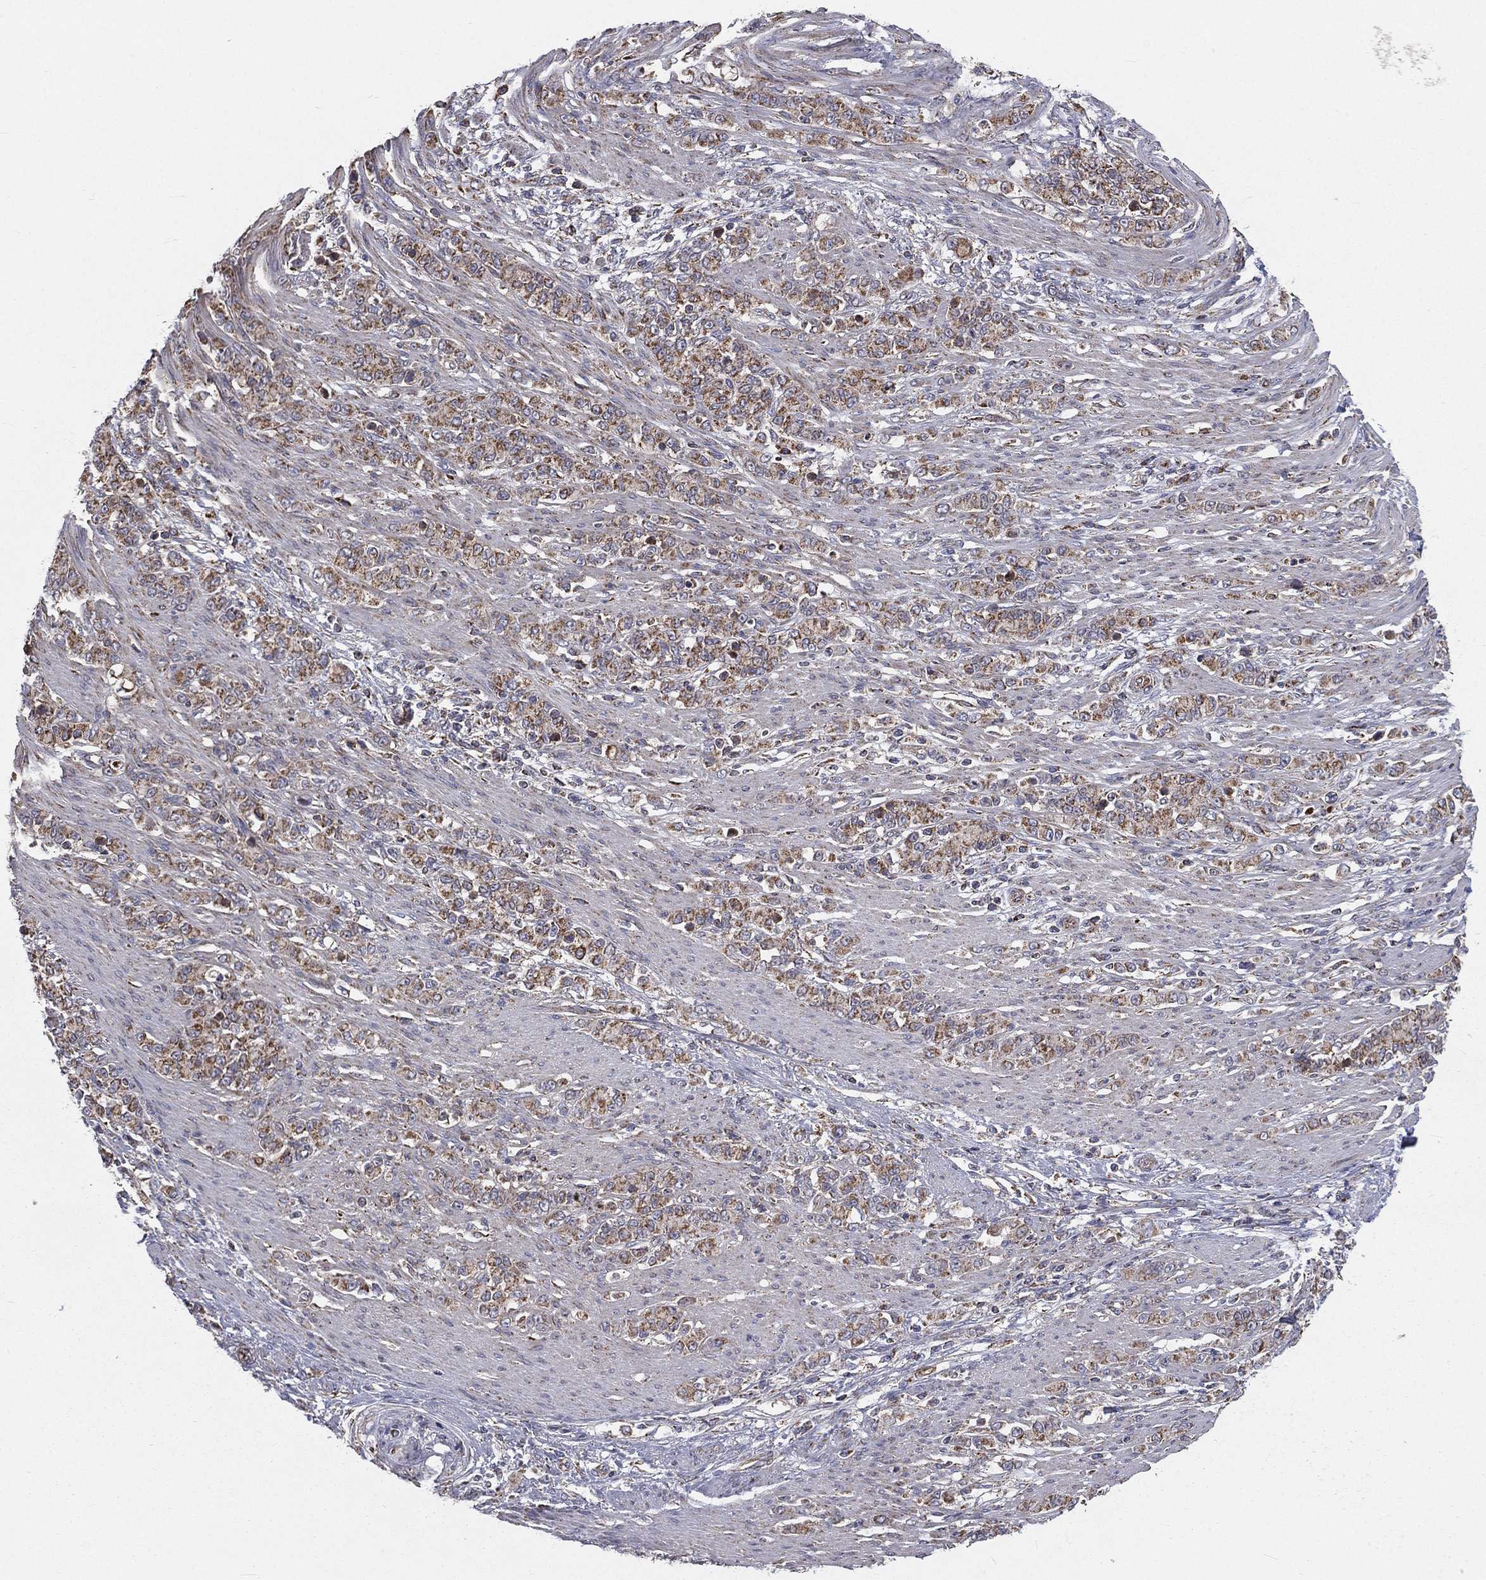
{"staining": {"intensity": "moderate", "quantity": ">75%", "location": "cytoplasmic/membranous"}, "tissue": "stomach cancer", "cell_type": "Tumor cells", "image_type": "cancer", "snomed": [{"axis": "morphology", "description": "Normal tissue, NOS"}, {"axis": "morphology", "description": "Adenocarcinoma, NOS"}, {"axis": "topography", "description": "Stomach"}], "caption": "Immunohistochemical staining of stomach adenocarcinoma reveals medium levels of moderate cytoplasmic/membranous protein positivity in approximately >75% of tumor cells.", "gene": "GPD1", "patient": {"sex": "female", "age": 79}}